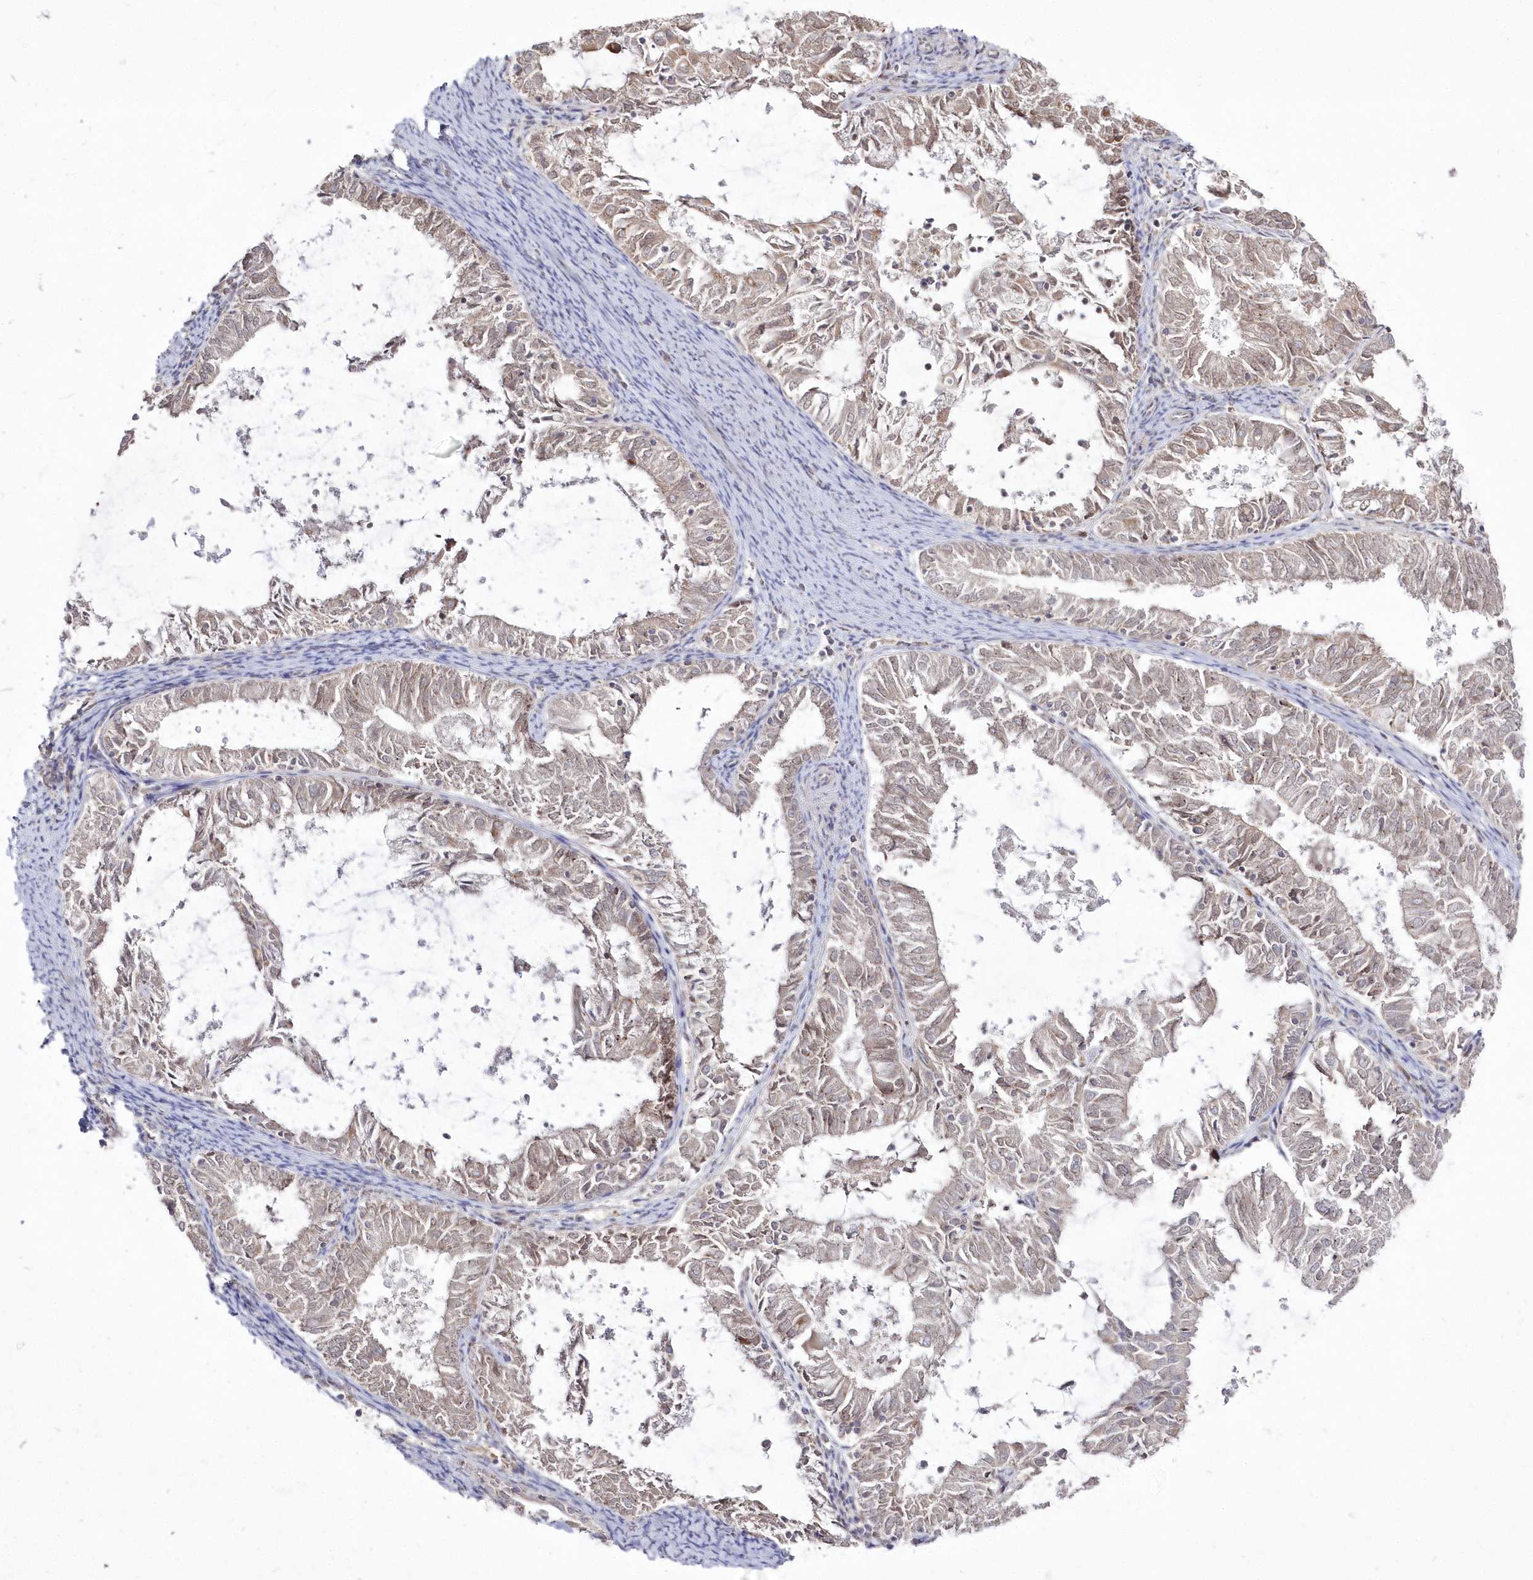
{"staining": {"intensity": "weak", "quantity": "<25%", "location": "cytoplasmic/membranous"}, "tissue": "endometrial cancer", "cell_type": "Tumor cells", "image_type": "cancer", "snomed": [{"axis": "morphology", "description": "Adenocarcinoma, NOS"}, {"axis": "topography", "description": "Endometrium"}], "caption": "This is a photomicrograph of immunohistochemistry (IHC) staining of adenocarcinoma (endometrial), which shows no staining in tumor cells. Nuclei are stained in blue.", "gene": "ARSB", "patient": {"sex": "female", "age": 57}}